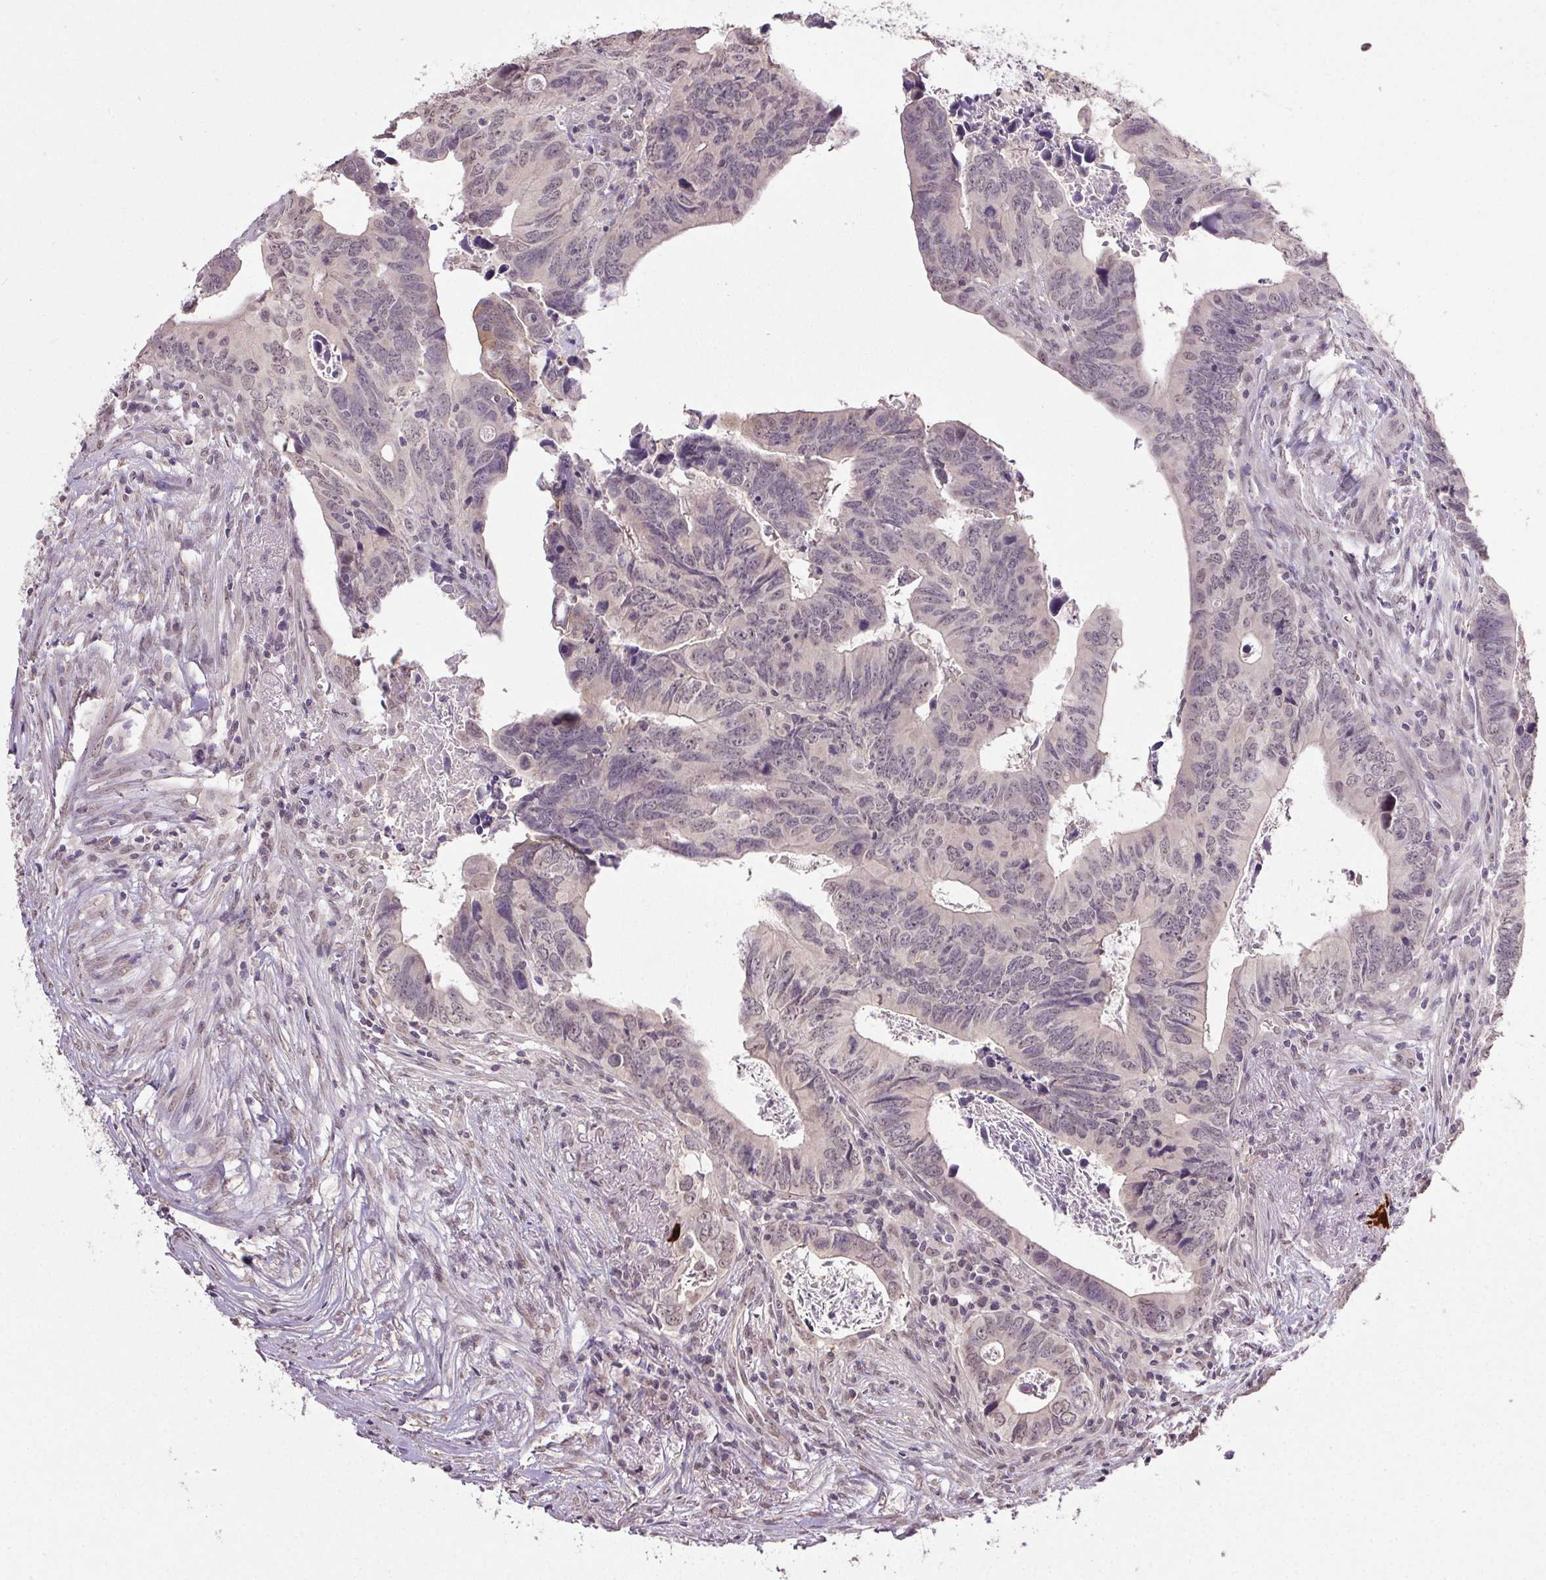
{"staining": {"intensity": "weak", "quantity": "<25%", "location": "cytoplasmic/membranous,nuclear"}, "tissue": "colorectal cancer", "cell_type": "Tumor cells", "image_type": "cancer", "snomed": [{"axis": "morphology", "description": "Adenocarcinoma, NOS"}, {"axis": "topography", "description": "Colon"}], "caption": "IHC image of adenocarcinoma (colorectal) stained for a protein (brown), which displays no staining in tumor cells.", "gene": "PPP4R4", "patient": {"sex": "female", "age": 82}}